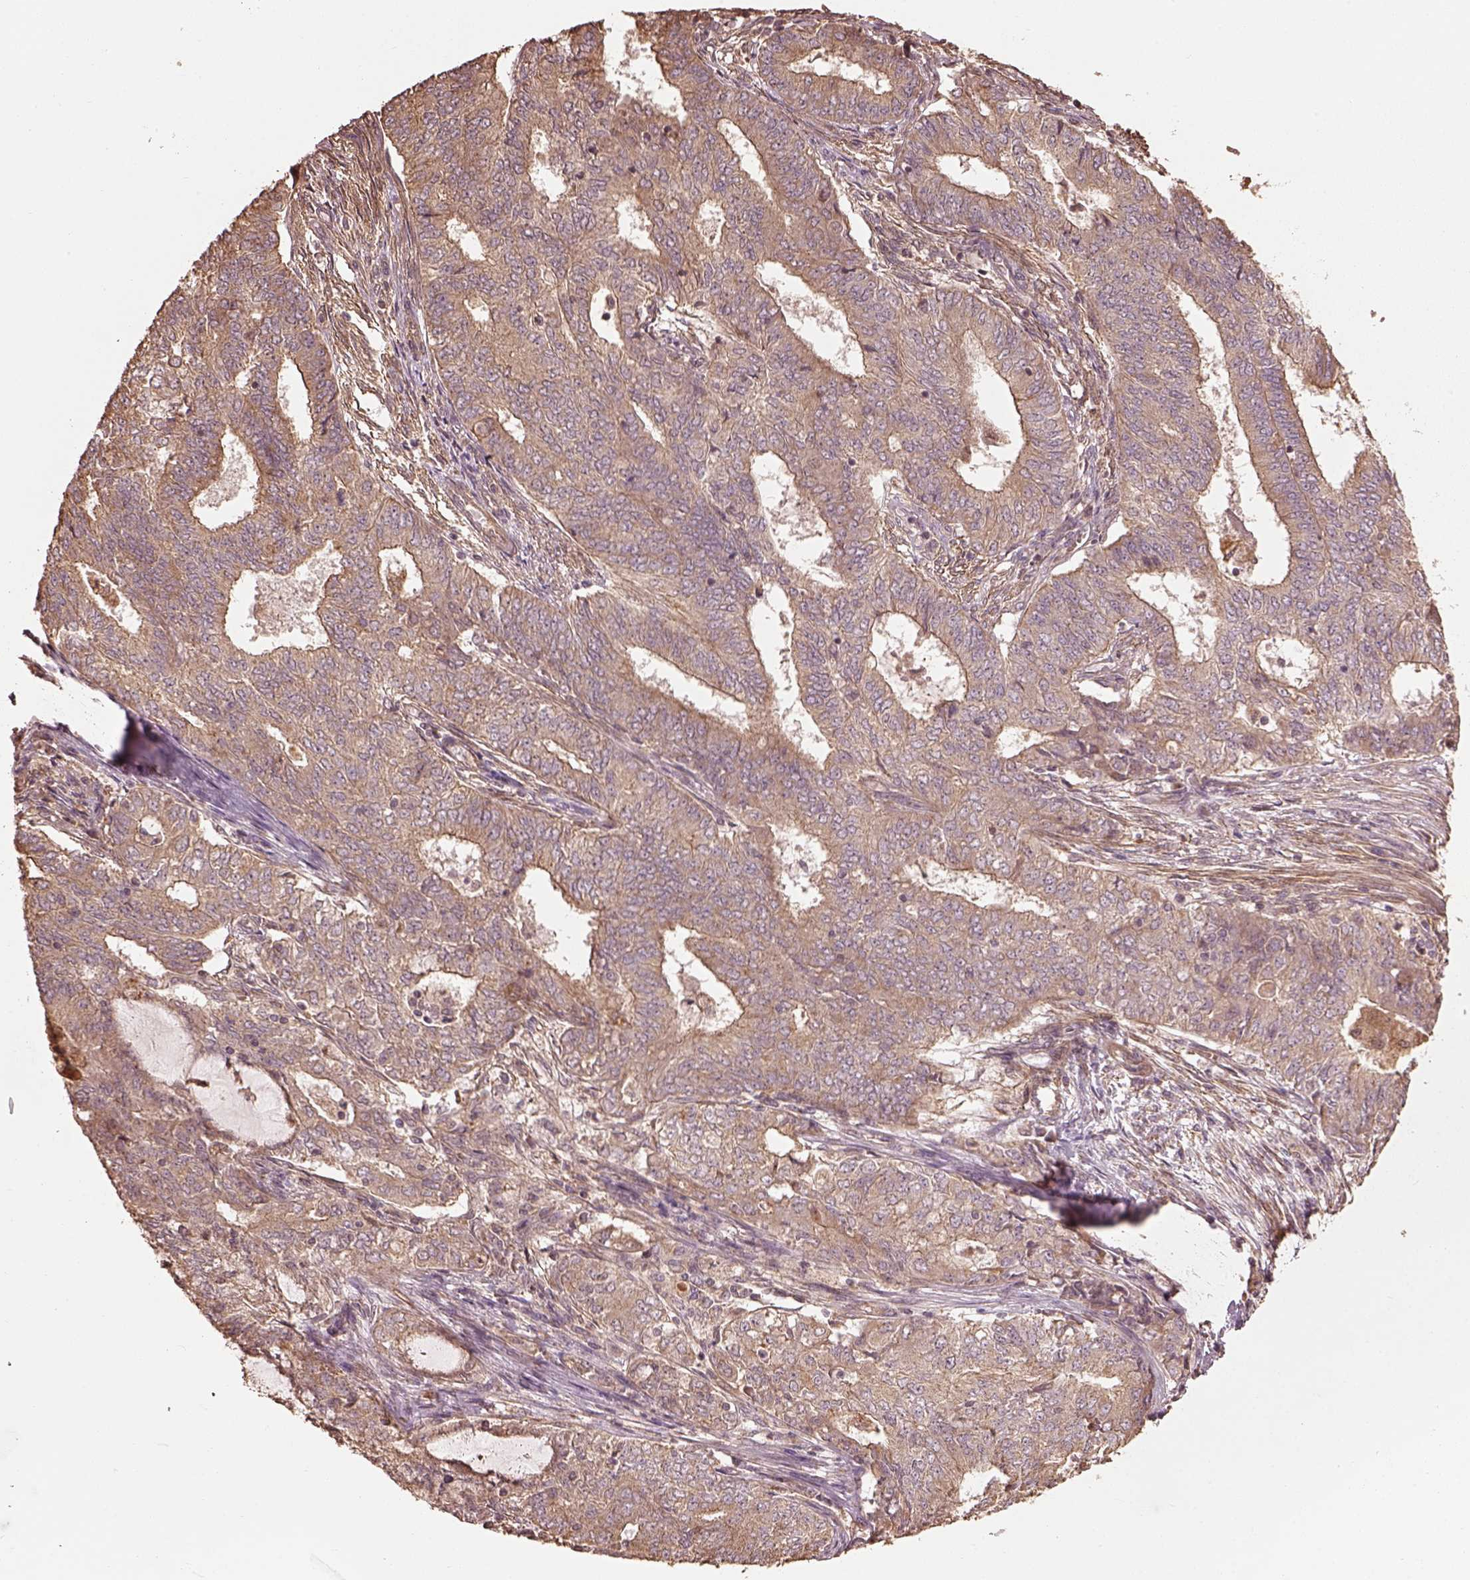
{"staining": {"intensity": "weak", "quantity": ">75%", "location": "cytoplasmic/membranous"}, "tissue": "endometrial cancer", "cell_type": "Tumor cells", "image_type": "cancer", "snomed": [{"axis": "morphology", "description": "Adenocarcinoma, NOS"}, {"axis": "topography", "description": "Endometrium"}], "caption": "Immunohistochemistry of human endometrial cancer (adenocarcinoma) demonstrates low levels of weak cytoplasmic/membranous positivity in approximately >75% of tumor cells.", "gene": "METTL4", "patient": {"sex": "female", "age": 62}}